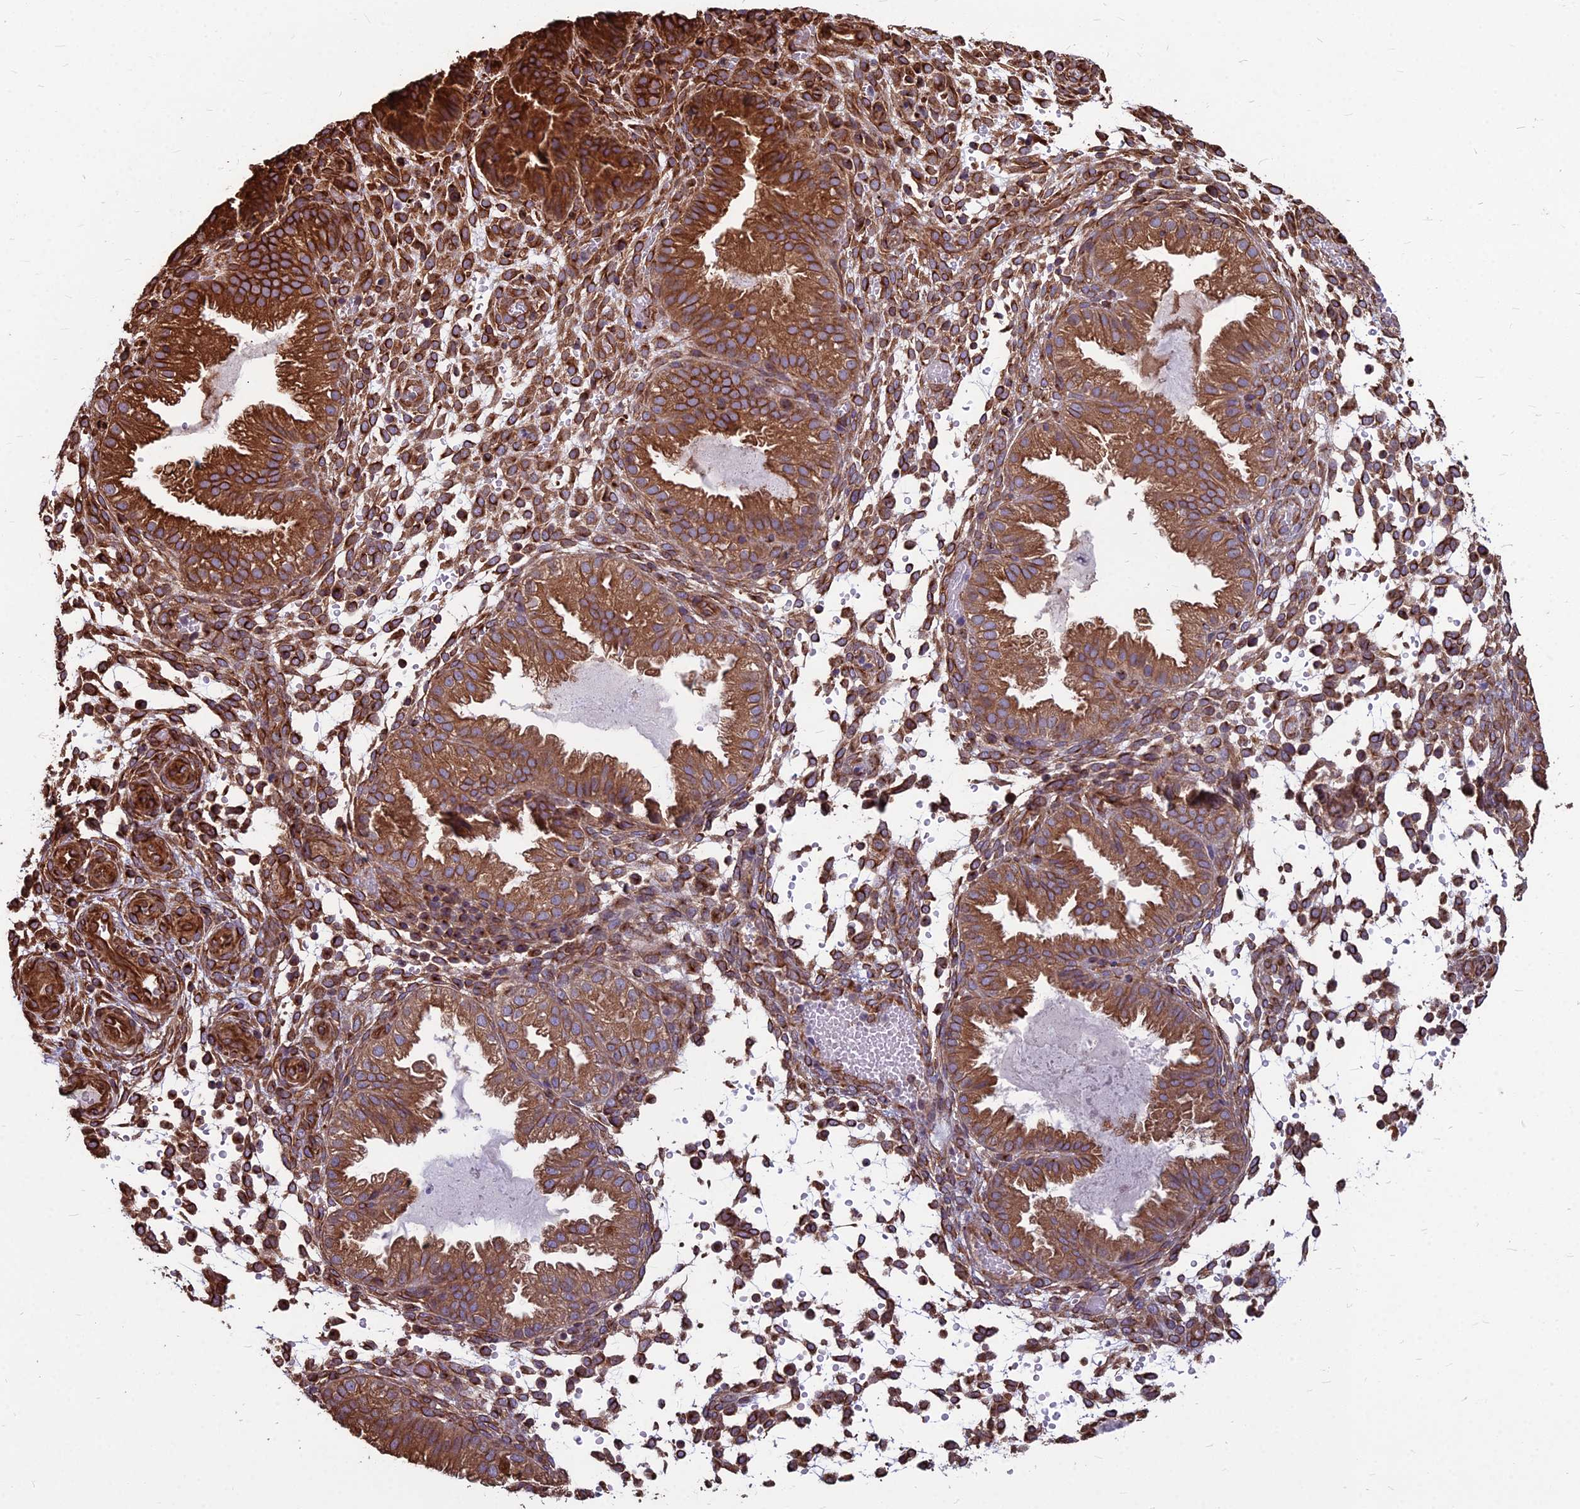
{"staining": {"intensity": "strong", "quantity": "25%-75%", "location": "cytoplasmic/membranous"}, "tissue": "endometrium", "cell_type": "Cells in endometrial stroma", "image_type": "normal", "snomed": [{"axis": "morphology", "description": "Normal tissue, NOS"}, {"axis": "topography", "description": "Endometrium"}], "caption": "High-magnification brightfield microscopy of benign endometrium stained with DAB (3,3'-diaminobenzidine) (brown) and counterstained with hematoxylin (blue). cells in endometrial stroma exhibit strong cytoplasmic/membranous expression is appreciated in approximately25%-75% of cells. (DAB (3,3'-diaminobenzidine) IHC, brown staining for protein, blue staining for nuclei).", "gene": "LSM6", "patient": {"sex": "female", "age": 33}}